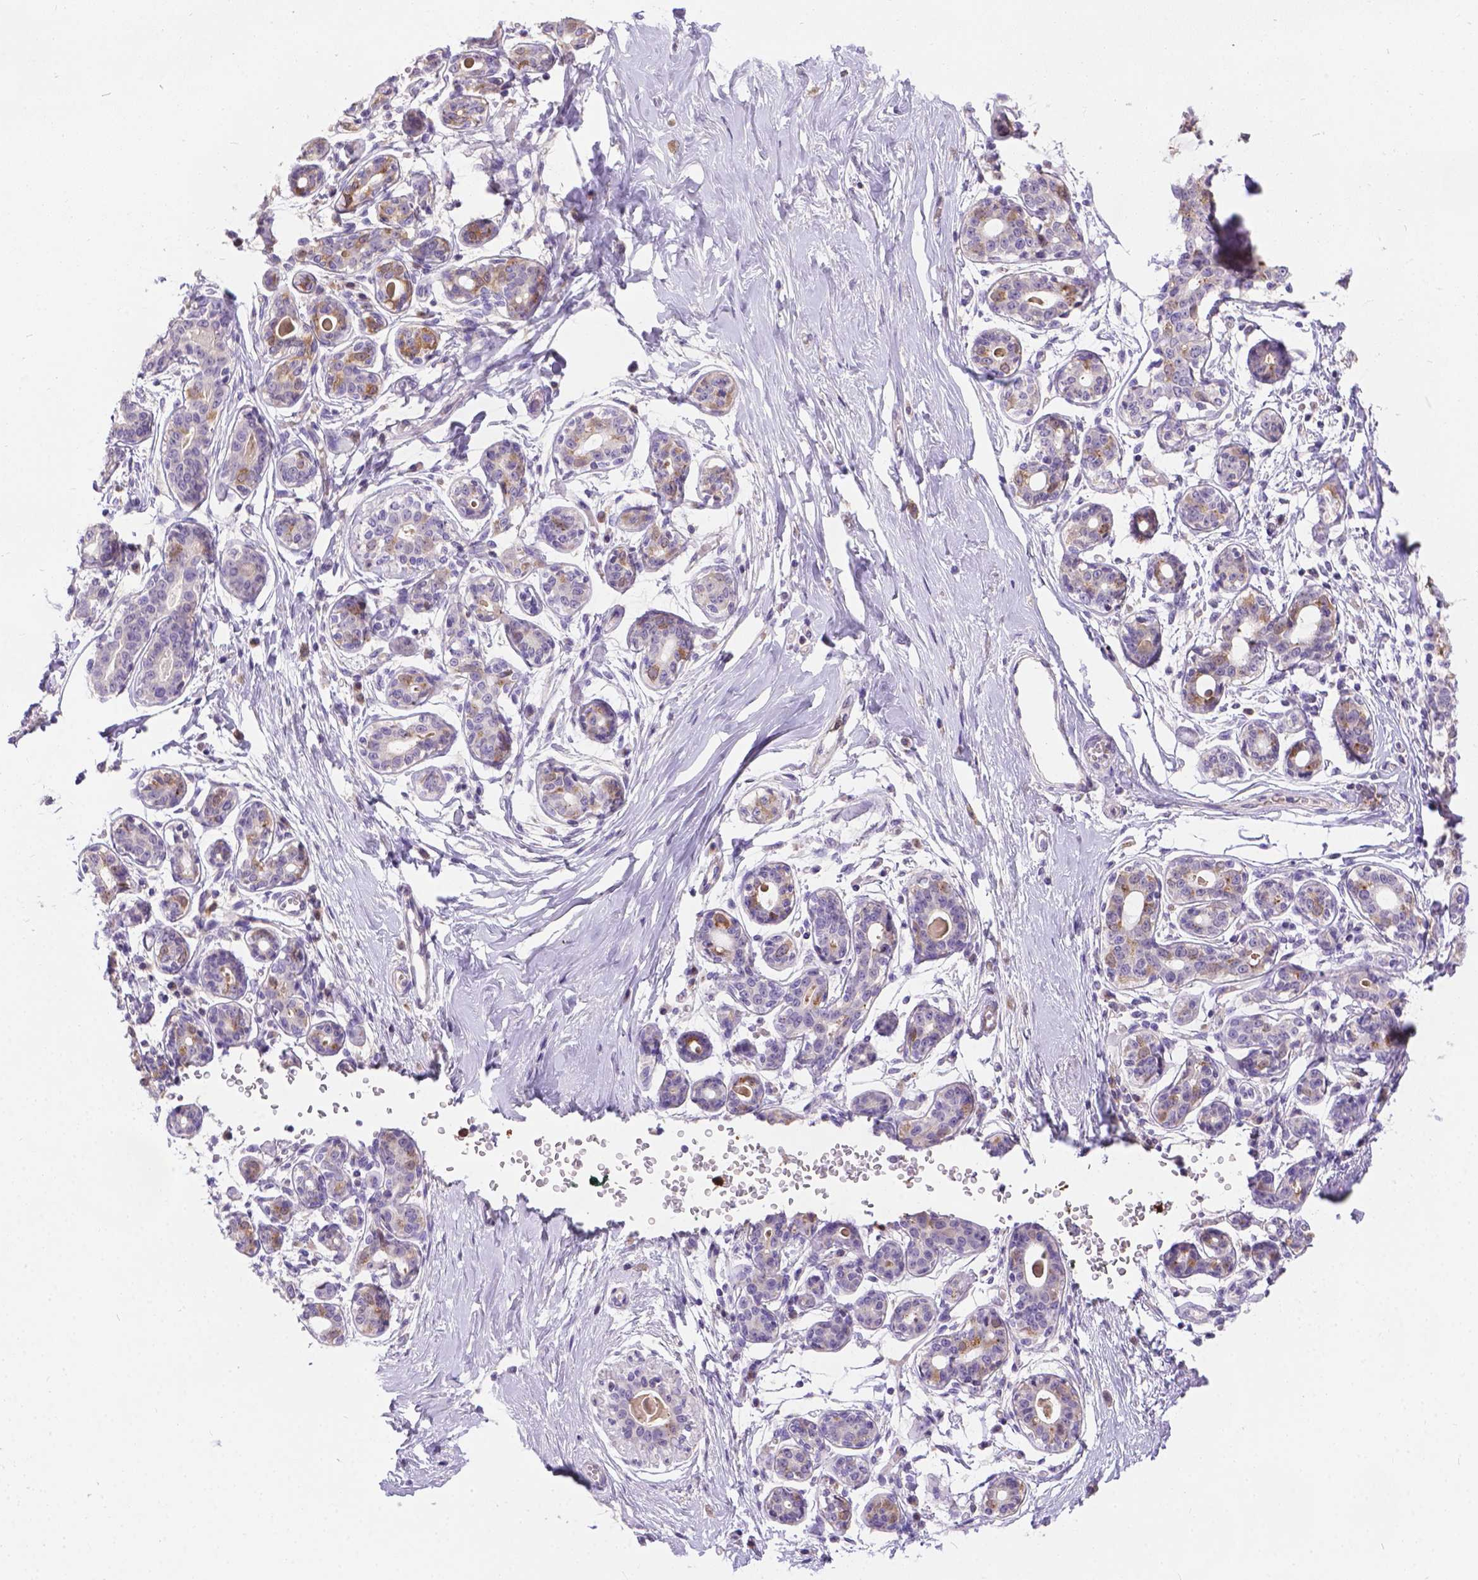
{"staining": {"intensity": "negative", "quantity": "none", "location": "none"}, "tissue": "breast", "cell_type": "Adipocytes", "image_type": "normal", "snomed": [{"axis": "morphology", "description": "Normal tissue, NOS"}, {"axis": "topography", "description": "Skin"}, {"axis": "topography", "description": "Breast"}], "caption": "IHC micrograph of benign breast stained for a protein (brown), which demonstrates no positivity in adipocytes.", "gene": "TM4SF18", "patient": {"sex": "female", "age": 43}}